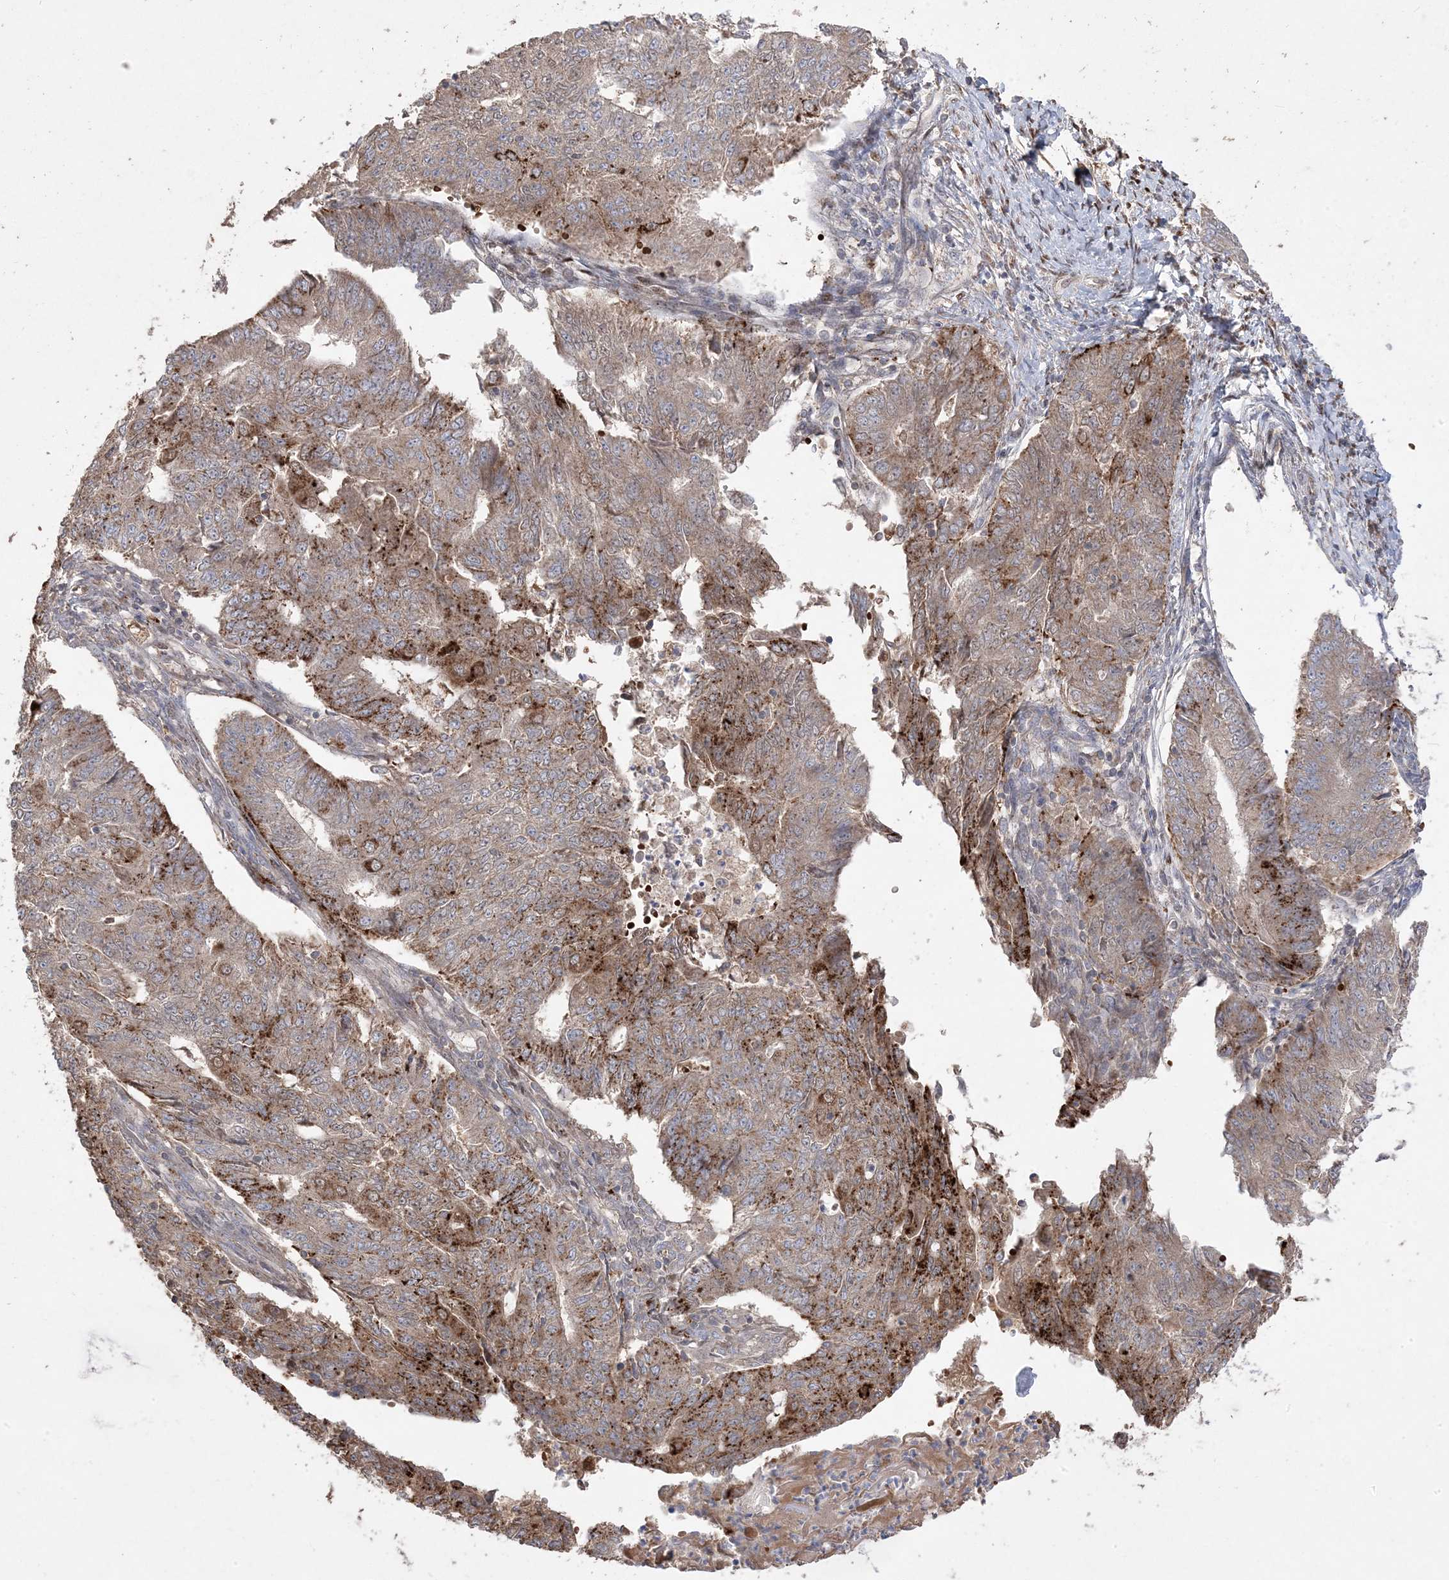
{"staining": {"intensity": "moderate", "quantity": "25%-75%", "location": "cytoplasmic/membranous"}, "tissue": "endometrial cancer", "cell_type": "Tumor cells", "image_type": "cancer", "snomed": [{"axis": "morphology", "description": "Adenocarcinoma, NOS"}, {"axis": "topography", "description": "Endometrium"}], "caption": "Tumor cells exhibit medium levels of moderate cytoplasmic/membranous positivity in about 25%-75% of cells in human adenocarcinoma (endometrial). Immunohistochemistry (ihc) stains the protein of interest in brown and the nuclei are stained blue.", "gene": "PPOX", "patient": {"sex": "female", "age": 32}}